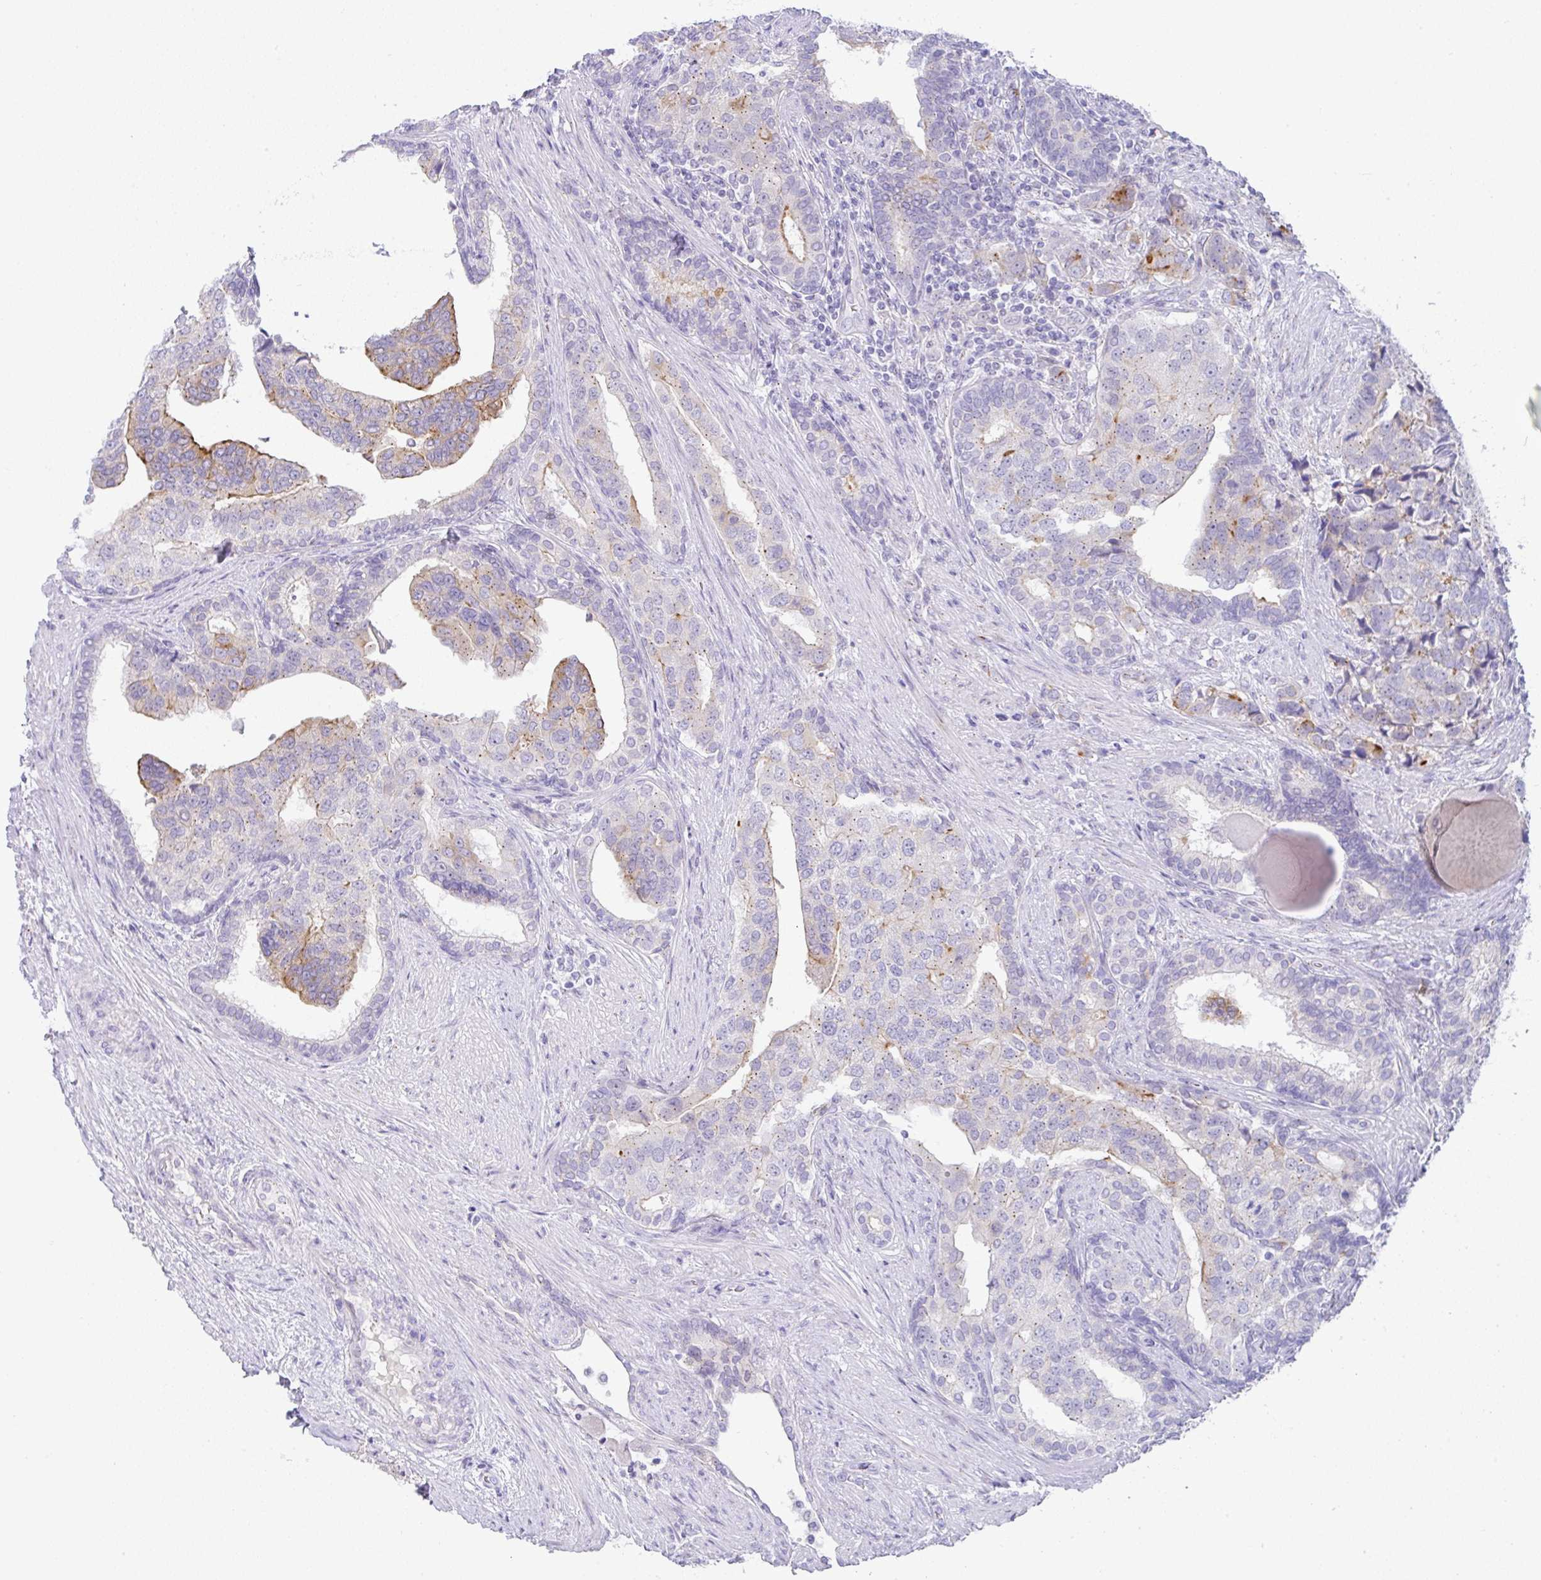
{"staining": {"intensity": "moderate", "quantity": "<25%", "location": "cytoplasmic/membranous"}, "tissue": "prostate cancer", "cell_type": "Tumor cells", "image_type": "cancer", "snomed": [{"axis": "morphology", "description": "Adenocarcinoma, High grade"}, {"axis": "topography", "description": "Prostate"}], "caption": "High-power microscopy captured an IHC image of prostate cancer (high-grade adenocarcinoma), revealing moderate cytoplasmic/membranous expression in about <25% of tumor cells.", "gene": "FAM177A1", "patient": {"sex": "male", "age": 68}}